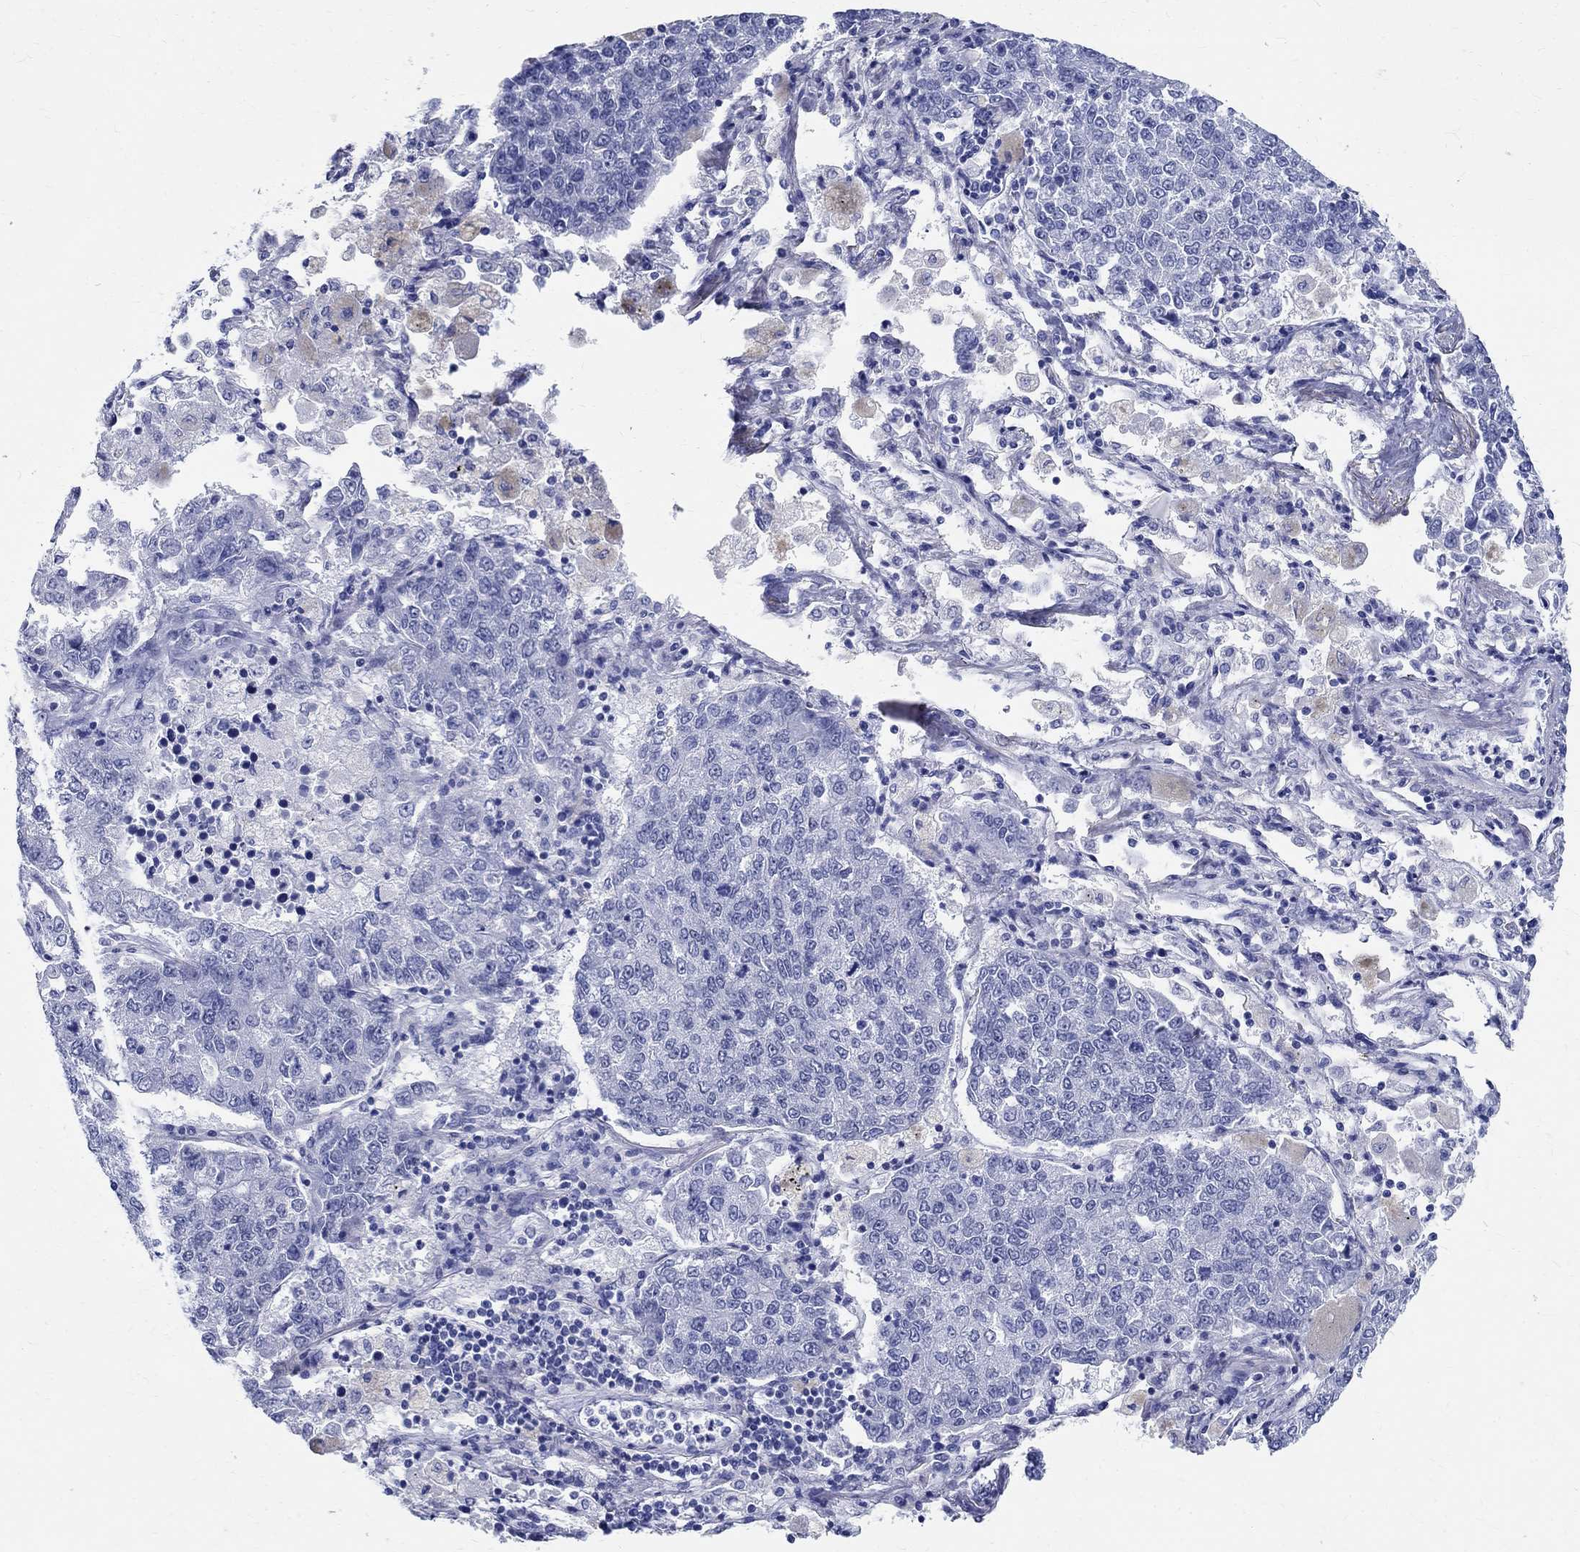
{"staining": {"intensity": "negative", "quantity": "none", "location": "none"}, "tissue": "lung cancer", "cell_type": "Tumor cells", "image_type": "cancer", "snomed": [{"axis": "morphology", "description": "Adenocarcinoma, NOS"}, {"axis": "topography", "description": "Lung"}], "caption": "Immunohistochemical staining of human lung cancer reveals no significant expression in tumor cells.", "gene": "TSPAN16", "patient": {"sex": "male", "age": 49}}